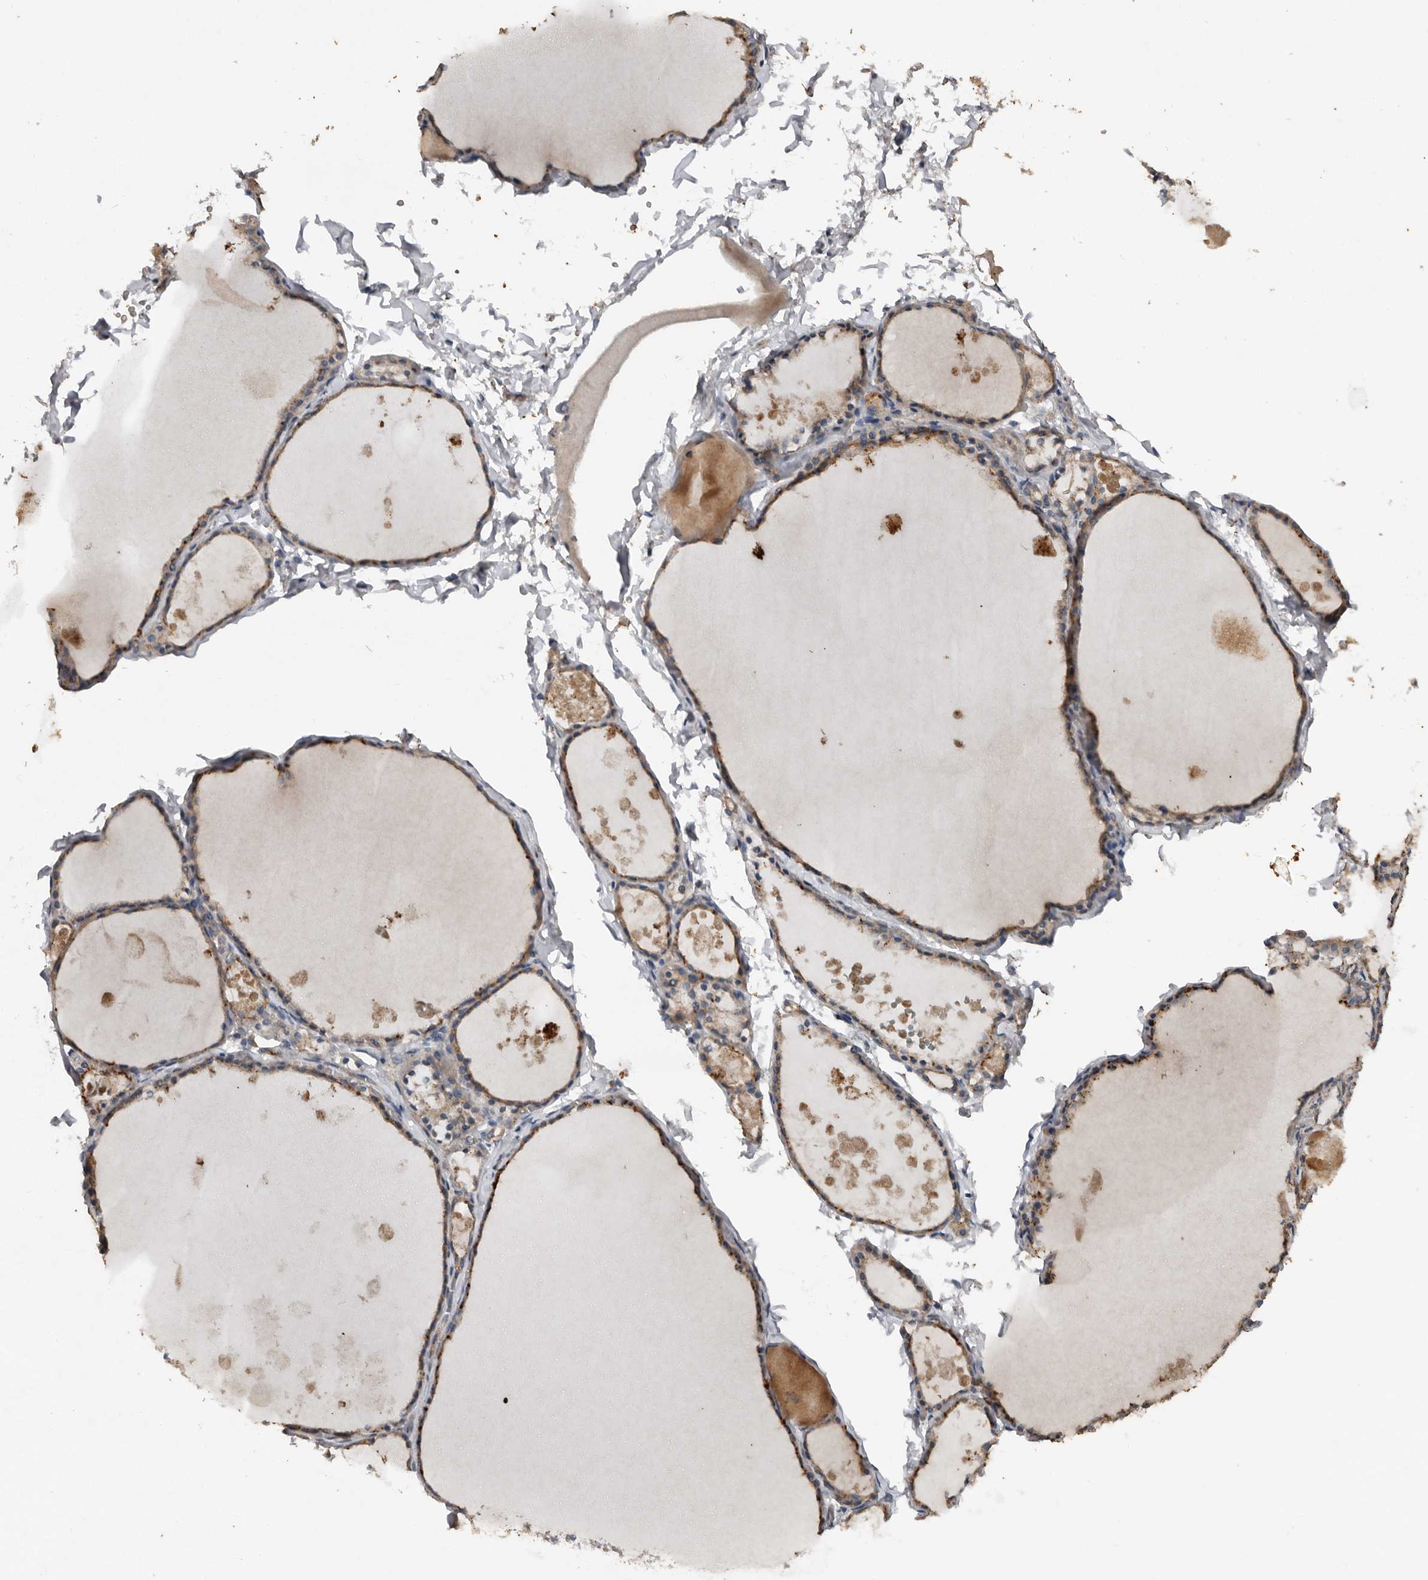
{"staining": {"intensity": "moderate", "quantity": ">75%", "location": "cytoplasmic/membranous"}, "tissue": "thyroid gland", "cell_type": "Glandular cells", "image_type": "normal", "snomed": [{"axis": "morphology", "description": "Normal tissue, NOS"}, {"axis": "topography", "description": "Thyroid gland"}], "caption": "Unremarkable thyroid gland was stained to show a protein in brown. There is medium levels of moderate cytoplasmic/membranous expression in approximately >75% of glandular cells.", "gene": "HYAL4", "patient": {"sex": "male", "age": 56}}